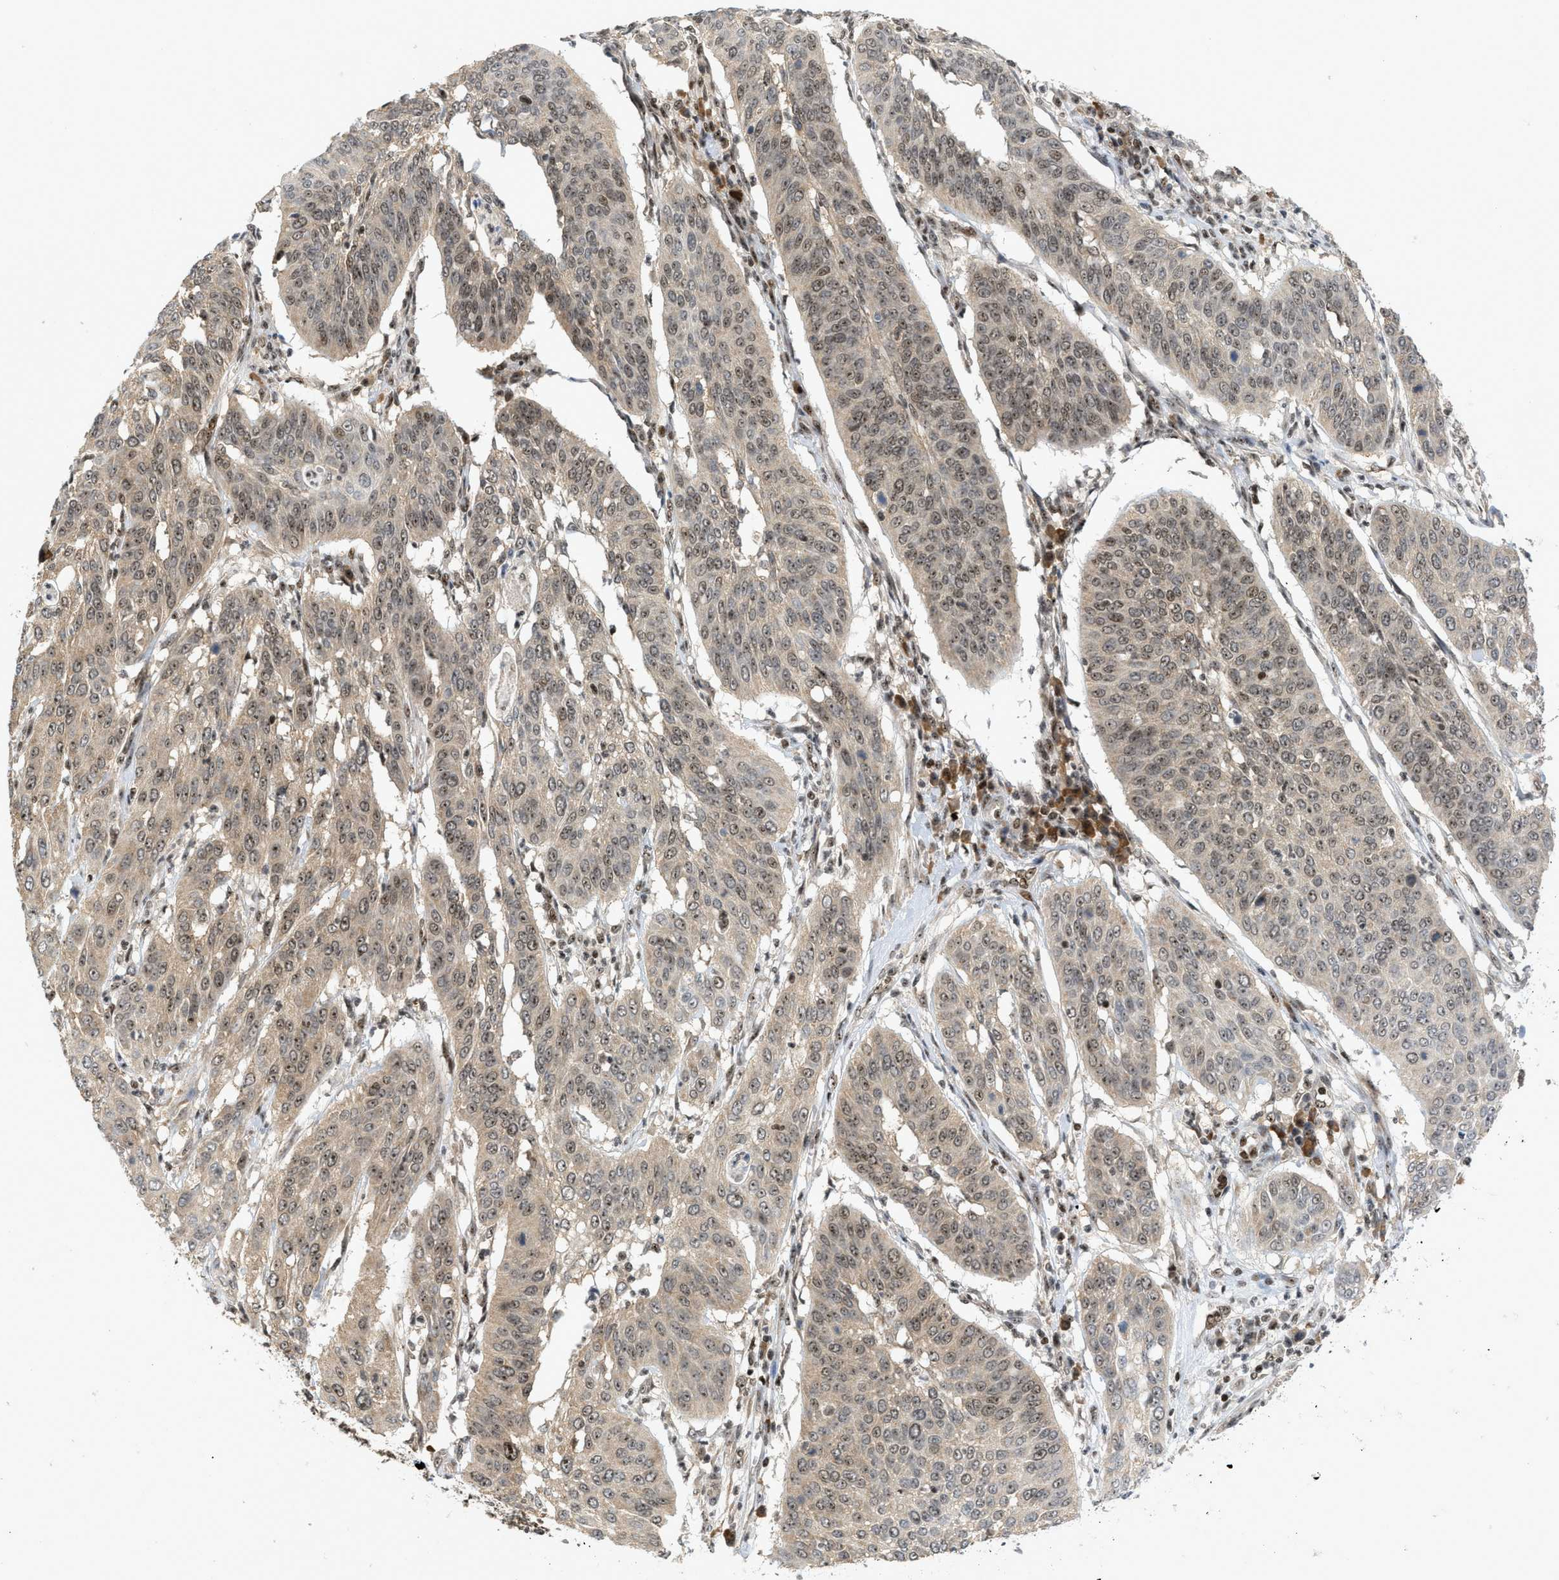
{"staining": {"intensity": "moderate", "quantity": ">75%", "location": "nuclear"}, "tissue": "cervical cancer", "cell_type": "Tumor cells", "image_type": "cancer", "snomed": [{"axis": "morphology", "description": "Normal tissue, NOS"}, {"axis": "morphology", "description": "Squamous cell carcinoma, NOS"}, {"axis": "topography", "description": "Cervix"}], "caption": "There is medium levels of moderate nuclear expression in tumor cells of cervical cancer, as demonstrated by immunohistochemical staining (brown color).", "gene": "ZNF22", "patient": {"sex": "female", "age": 39}}